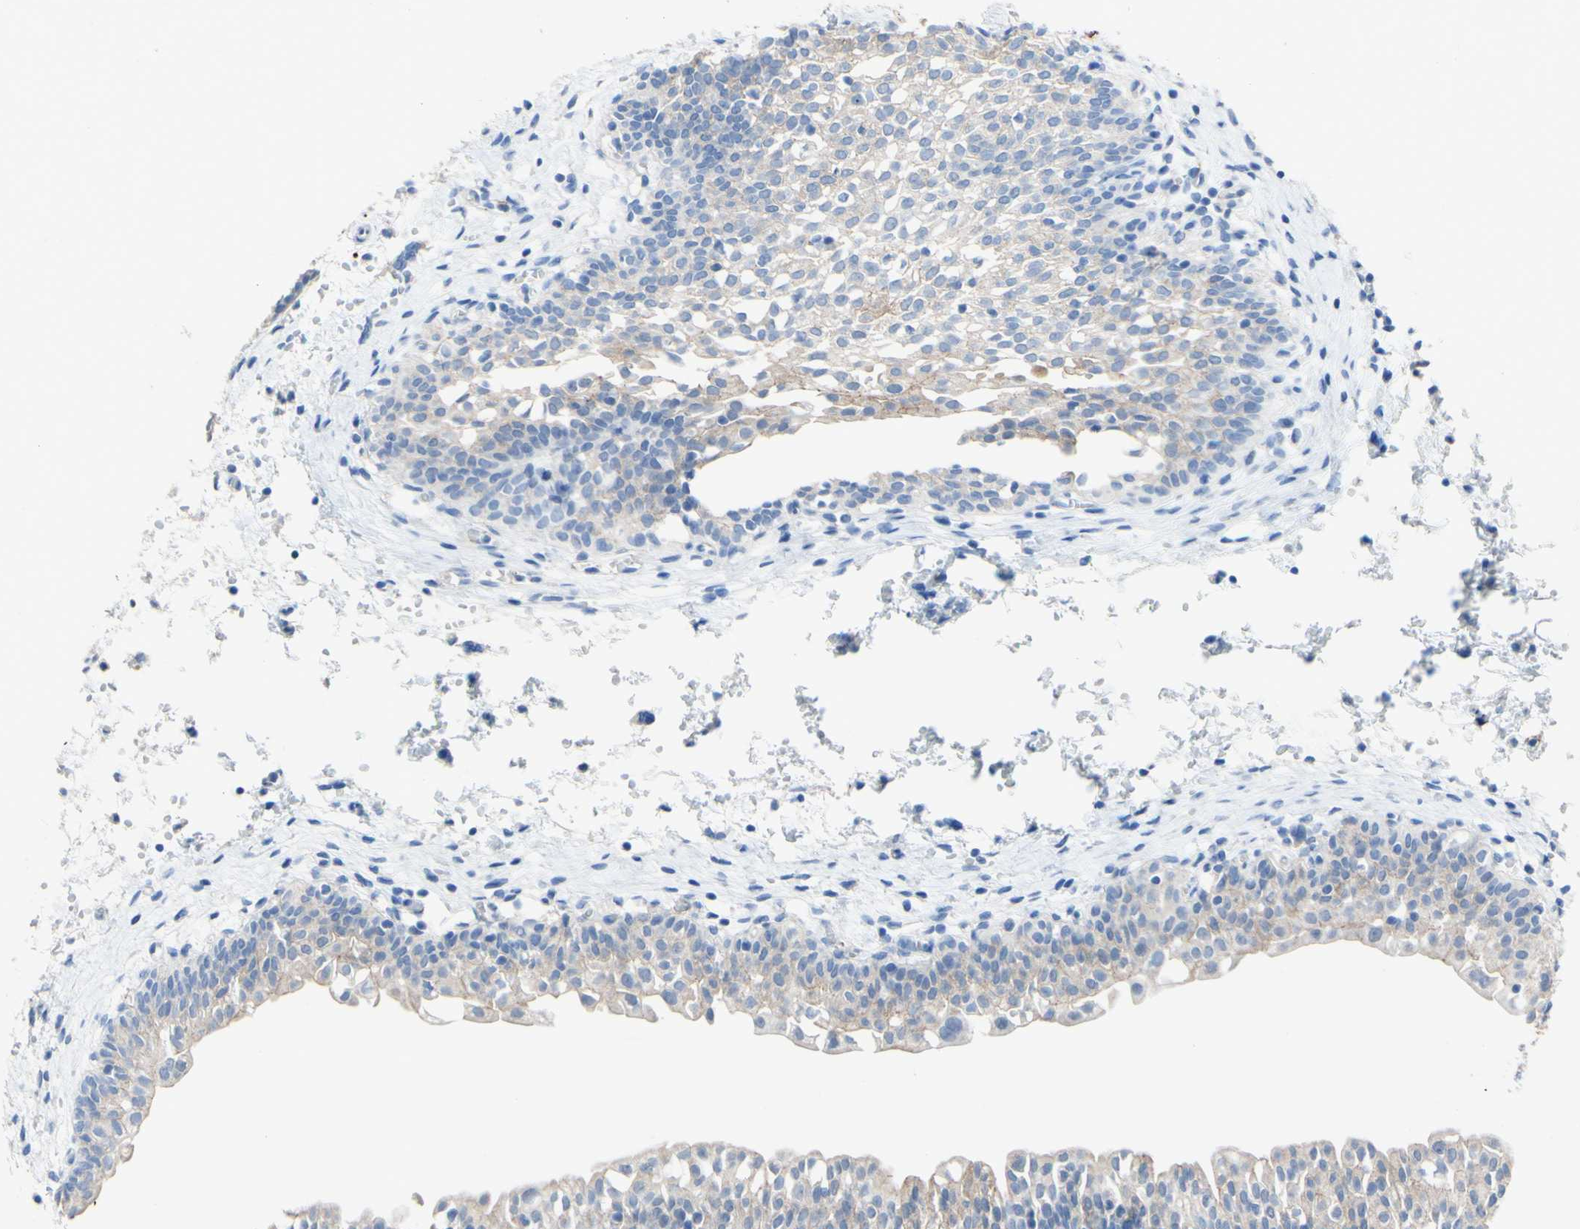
{"staining": {"intensity": "weak", "quantity": "<25%", "location": "cytoplasmic/membranous"}, "tissue": "urinary bladder", "cell_type": "Urothelial cells", "image_type": "normal", "snomed": [{"axis": "morphology", "description": "Normal tissue, NOS"}, {"axis": "topography", "description": "Urinary bladder"}], "caption": "DAB (3,3'-diaminobenzidine) immunohistochemical staining of unremarkable human urinary bladder shows no significant staining in urothelial cells.", "gene": "DSC2", "patient": {"sex": "male", "age": 55}}